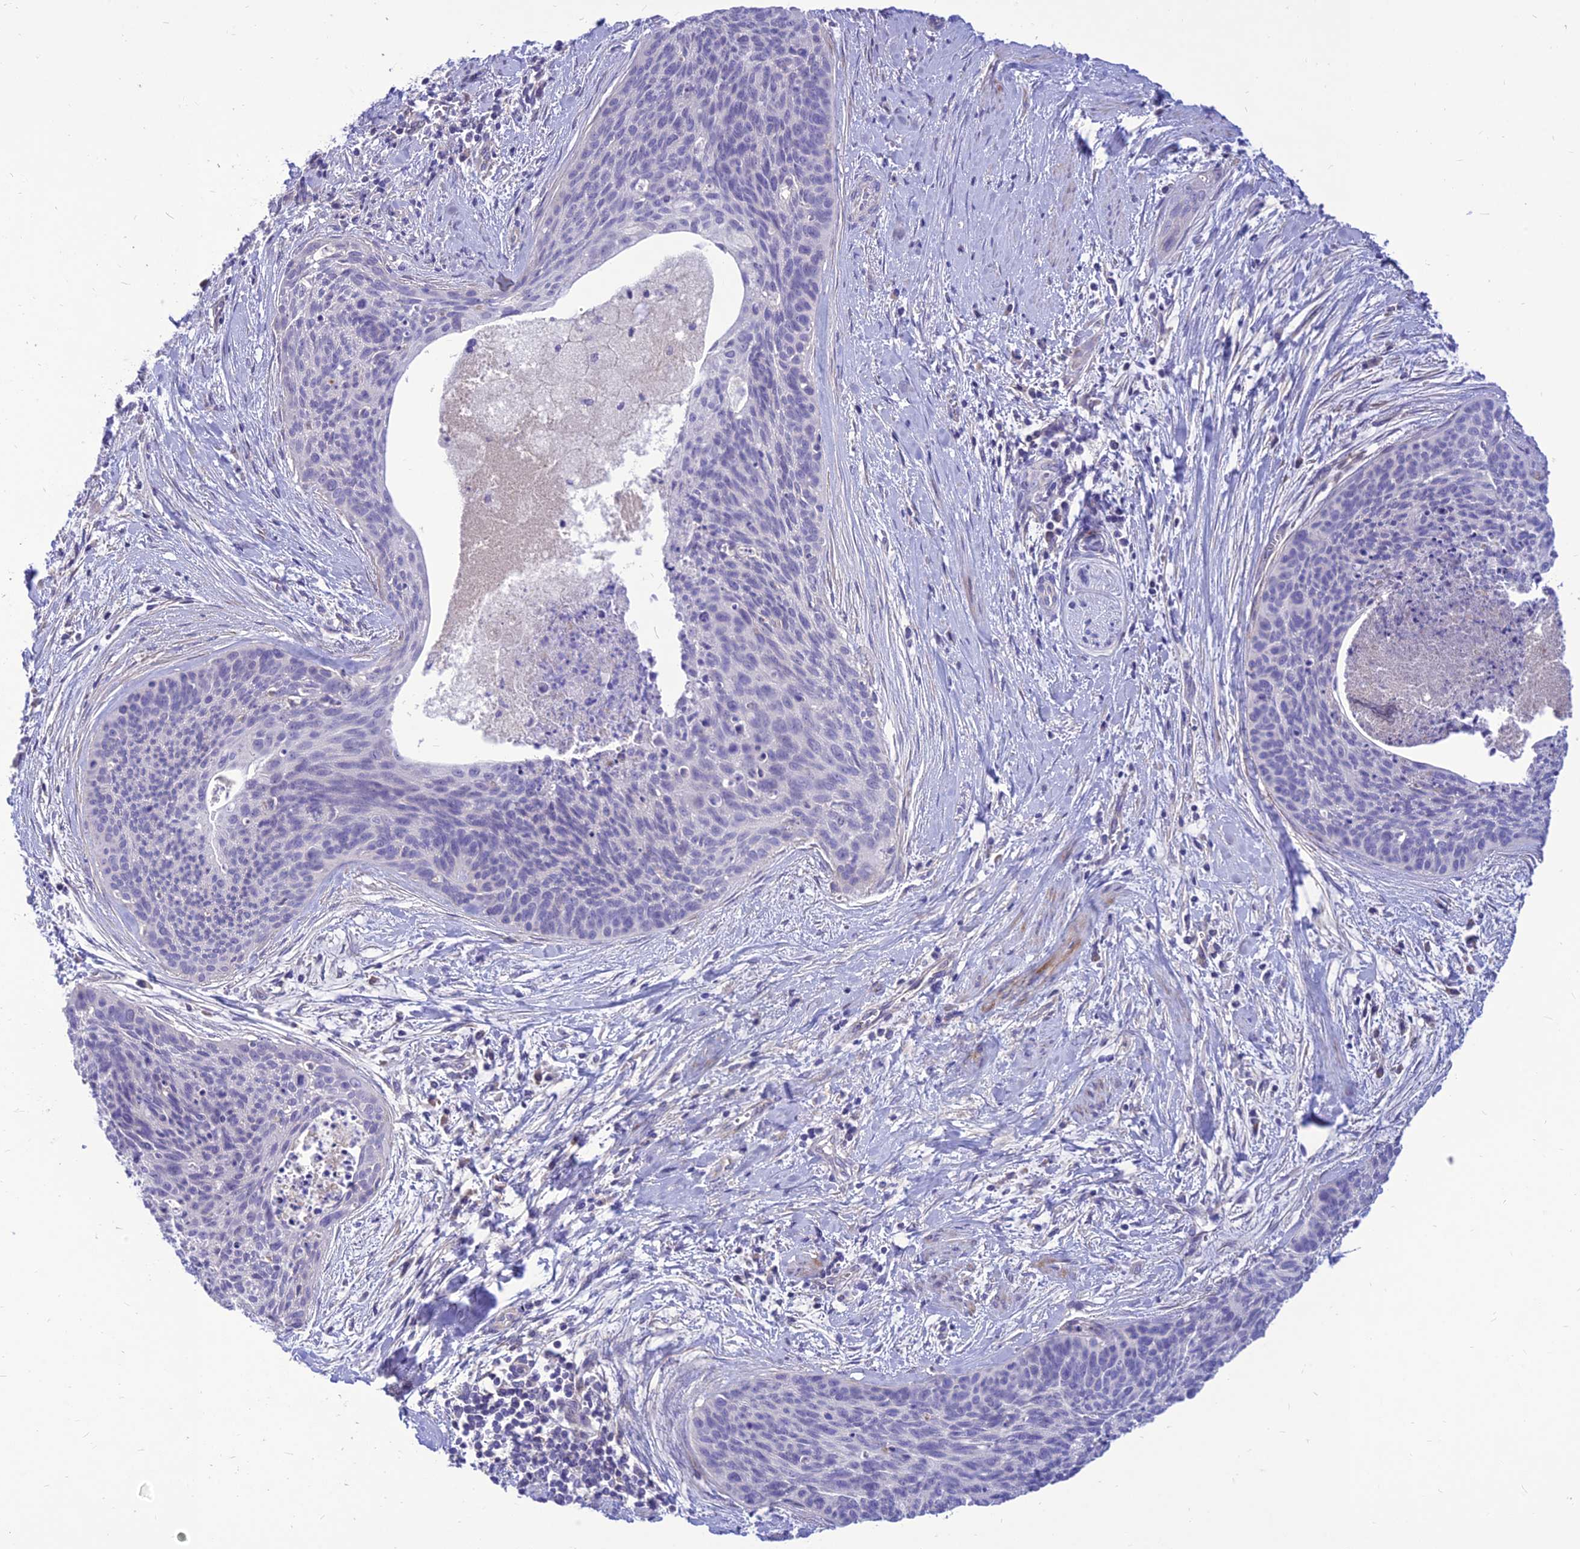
{"staining": {"intensity": "negative", "quantity": "none", "location": "none"}, "tissue": "cervical cancer", "cell_type": "Tumor cells", "image_type": "cancer", "snomed": [{"axis": "morphology", "description": "Squamous cell carcinoma, NOS"}, {"axis": "topography", "description": "Cervix"}], "caption": "Human cervical cancer stained for a protein using immunohistochemistry (IHC) shows no expression in tumor cells.", "gene": "TEKT3", "patient": {"sex": "female", "age": 55}}